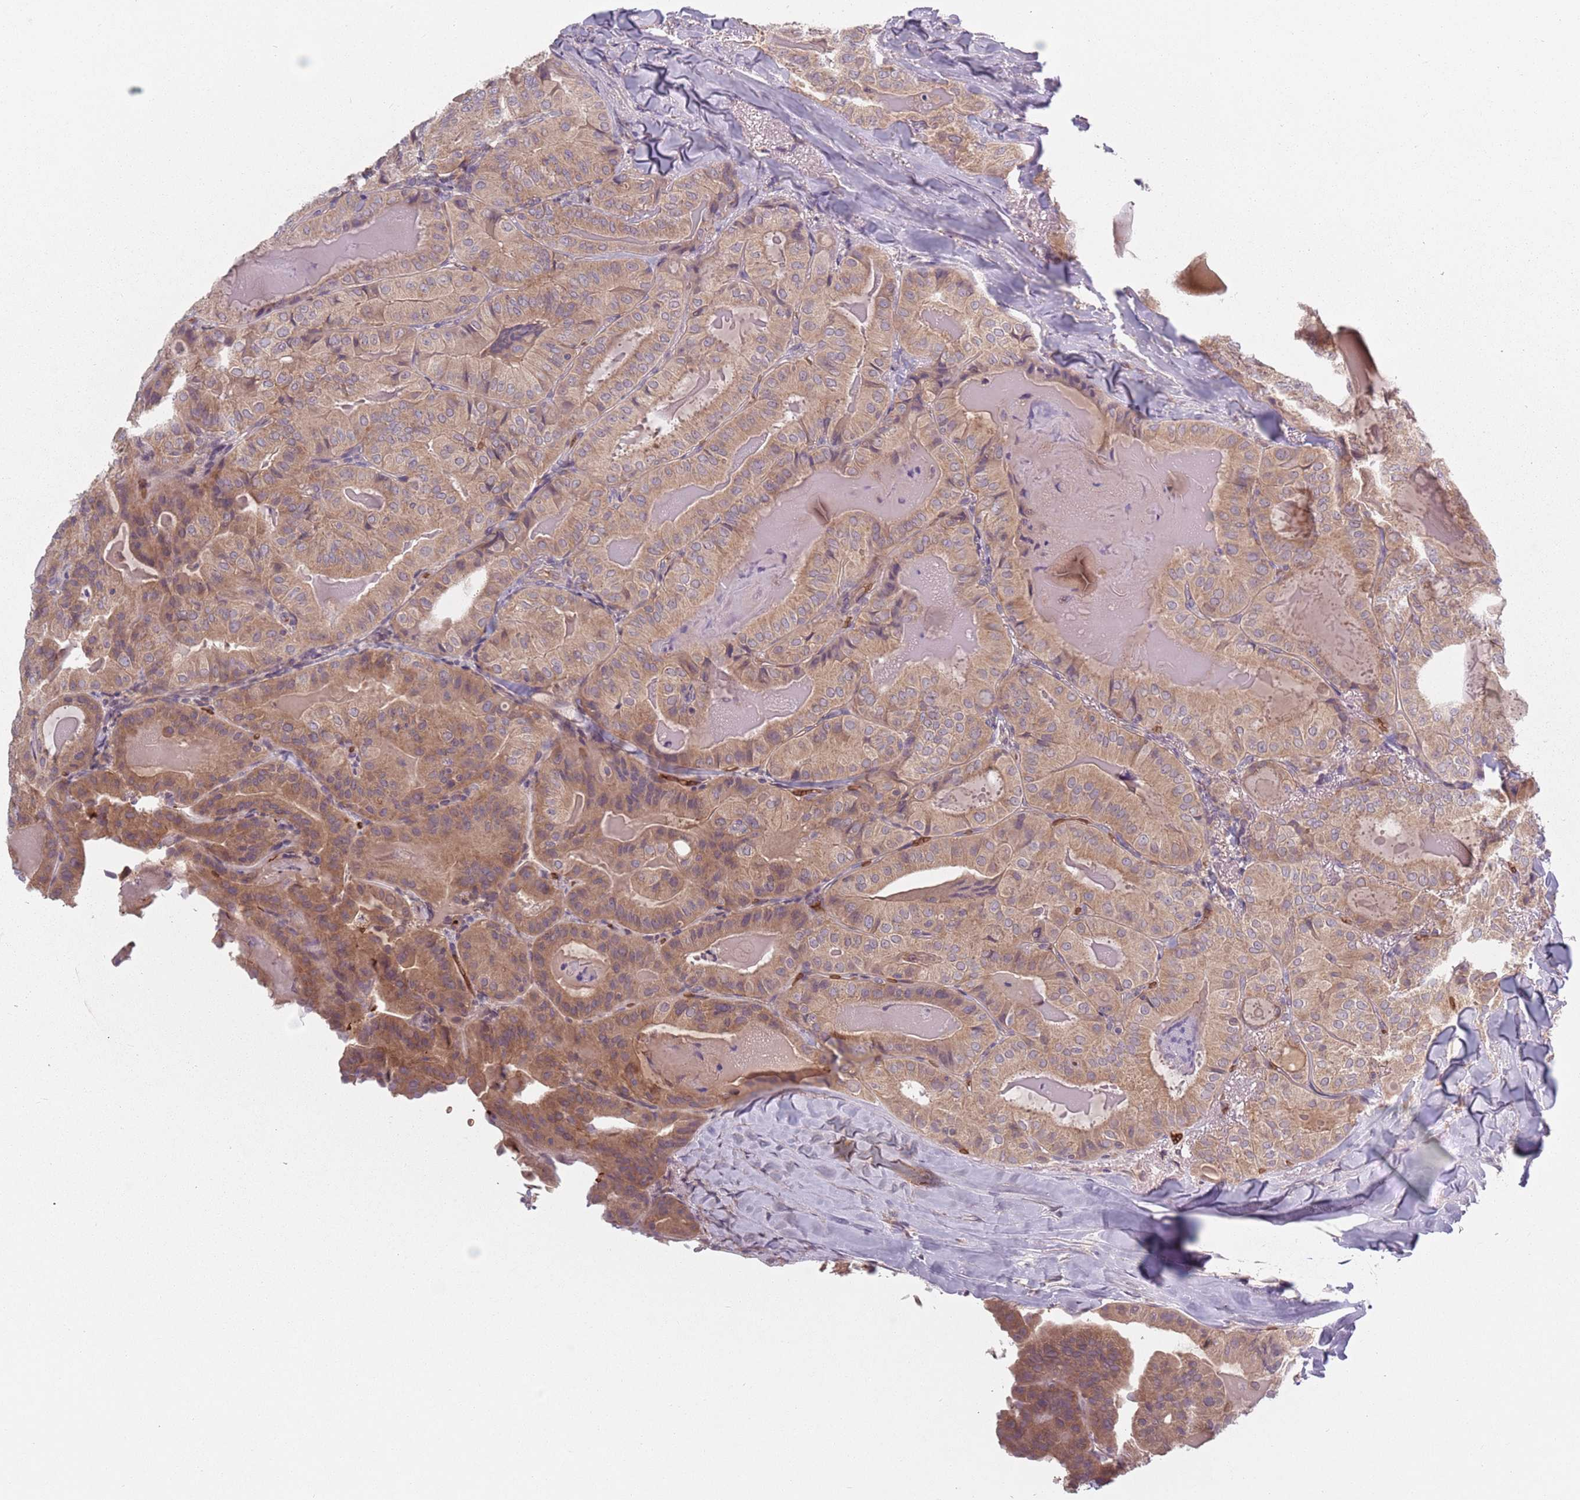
{"staining": {"intensity": "moderate", "quantity": ">75%", "location": "cytoplasmic/membranous"}, "tissue": "thyroid cancer", "cell_type": "Tumor cells", "image_type": "cancer", "snomed": [{"axis": "morphology", "description": "Papillary adenocarcinoma, NOS"}, {"axis": "topography", "description": "Thyroid gland"}], "caption": "The histopathology image exhibits immunohistochemical staining of thyroid cancer. There is moderate cytoplasmic/membranous positivity is seen in about >75% of tumor cells. The protein of interest is stained brown, and the nuclei are stained in blue (DAB IHC with brightfield microscopy, high magnification).", "gene": "ASB13", "patient": {"sex": "female", "age": 68}}